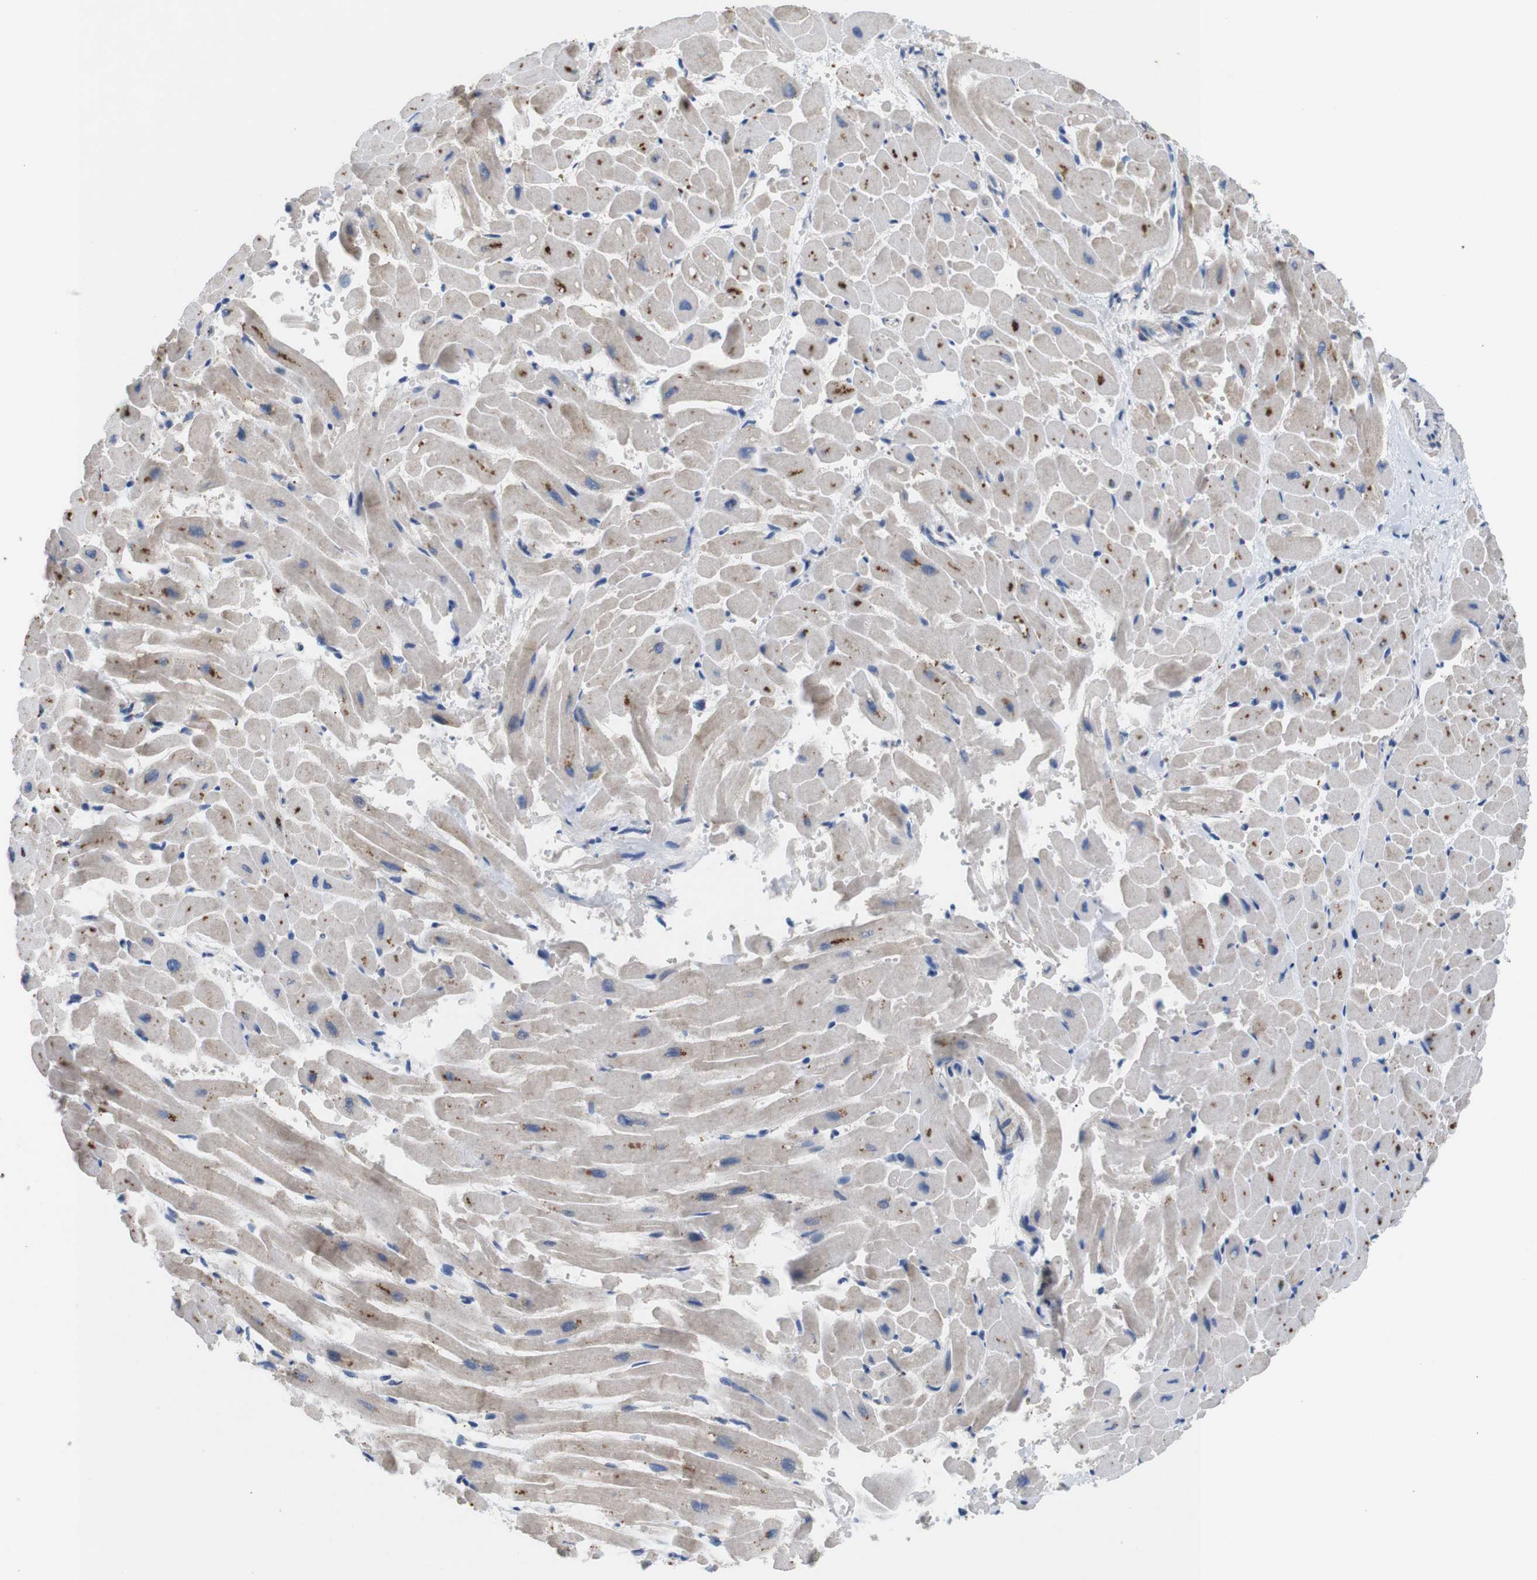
{"staining": {"intensity": "strong", "quantity": ">75%", "location": "cytoplasmic/membranous"}, "tissue": "heart muscle", "cell_type": "Cardiomyocytes", "image_type": "normal", "snomed": [{"axis": "morphology", "description": "Normal tissue, NOS"}, {"axis": "topography", "description": "Heart"}], "caption": "An immunohistochemistry photomicrograph of unremarkable tissue is shown. Protein staining in brown highlights strong cytoplasmic/membranous positivity in heart muscle within cardiomyocytes.", "gene": "F2RL1", "patient": {"sex": "male", "age": 45}}